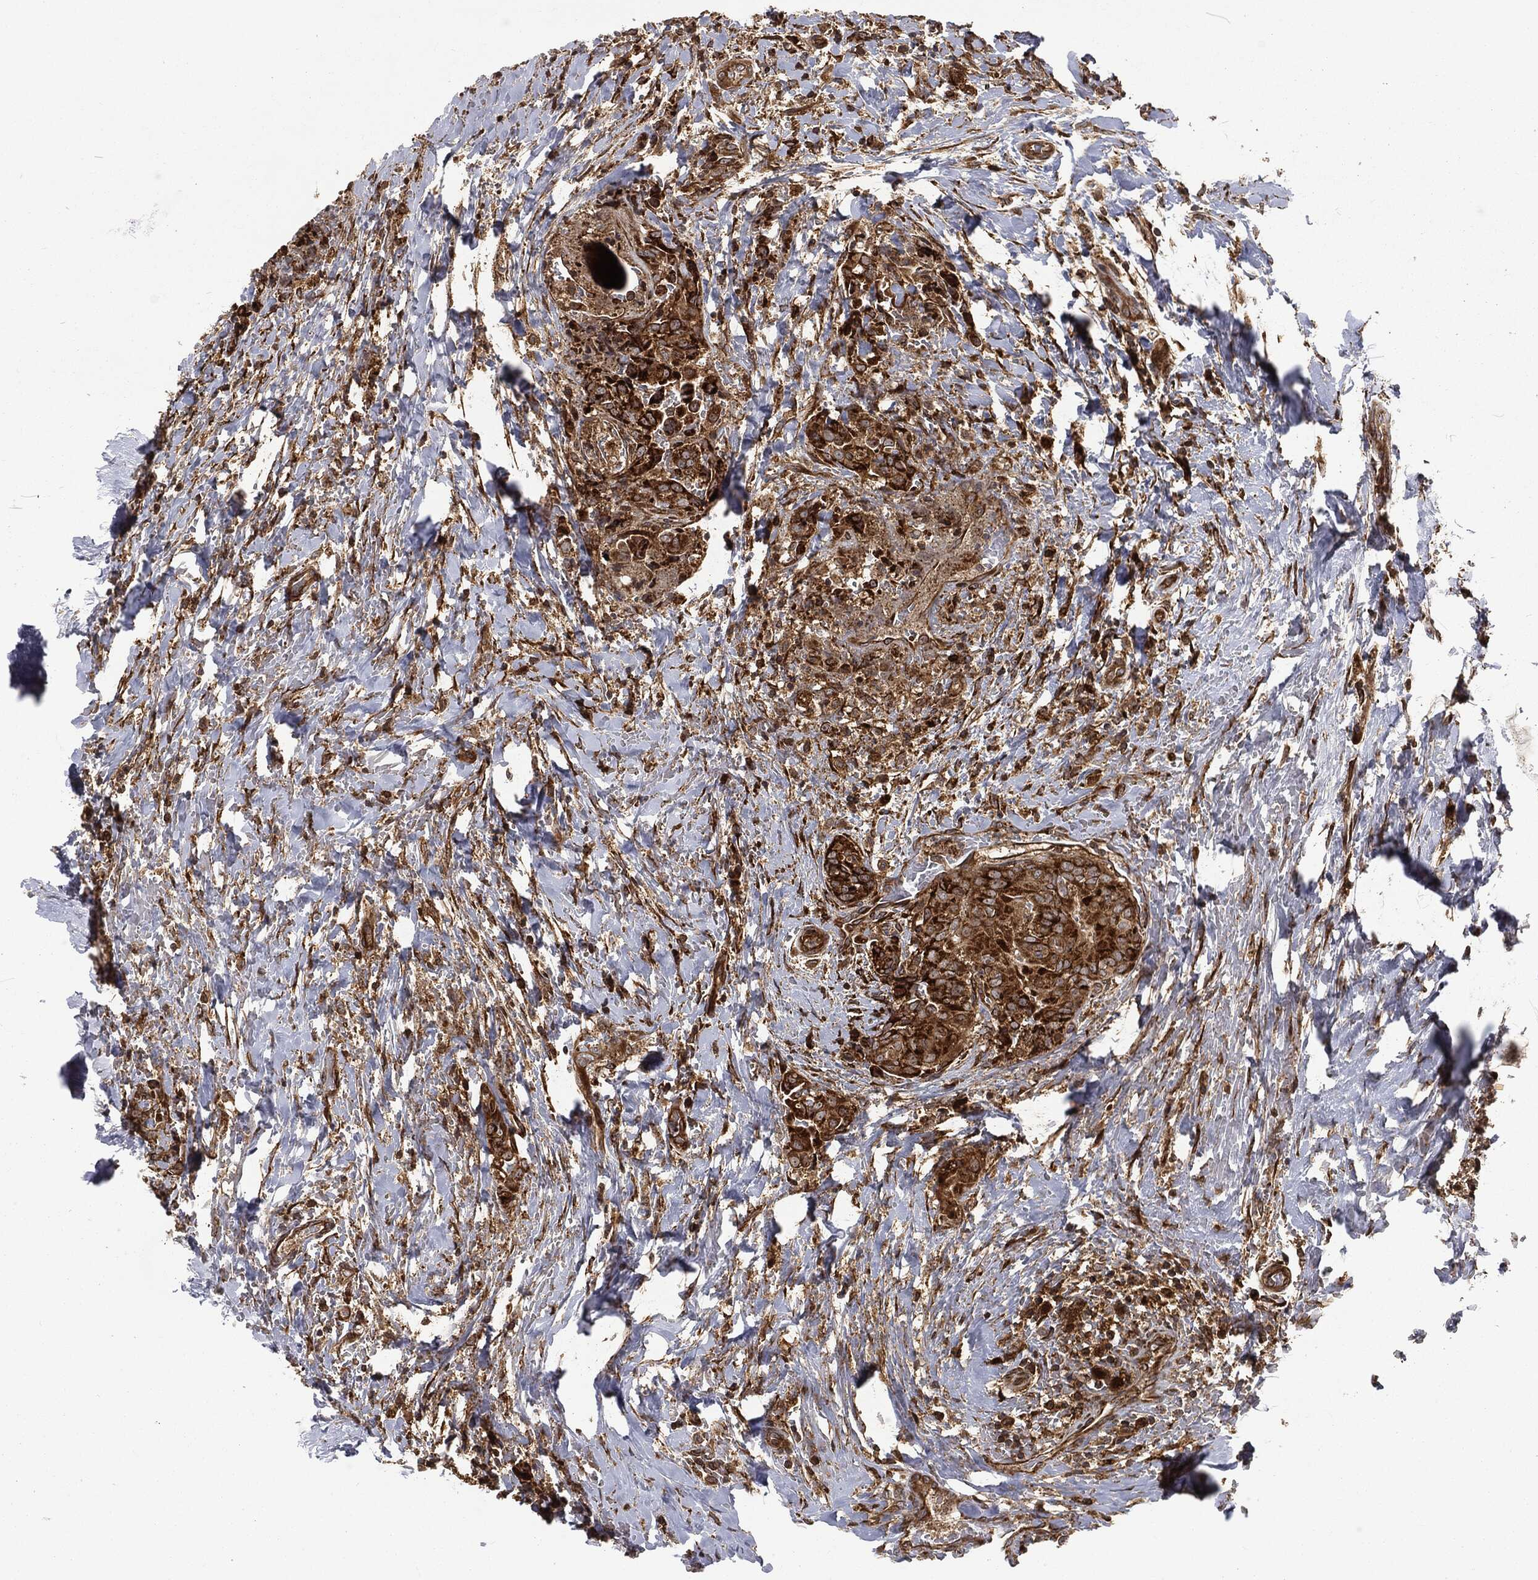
{"staining": {"intensity": "strong", "quantity": ">75%", "location": "cytoplasmic/membranous"}, "tissue": "thyroid cancer", "cell_type": "Tumor cells", "image_type": "cancer", "snomed": [{"axis": "morphology", "description": "Papillary adenocarcinoma, NOS"}, {"axis": "topography", "description": "Thyroid gland"}], "caption": "Immunohistochemistry micrograph of neoplastic tissue: human thyroid papillary adenocarcinoma stained using immunohistochemistry (IHC) shows high levels of strong protein expression localized specifically in the cytoplasmic/membranous of tumor cells, appearing as a cytoplasmic/membranous brown color.", "gene": "RFTN1", "patient": {"sex": "male", "age": 61}}